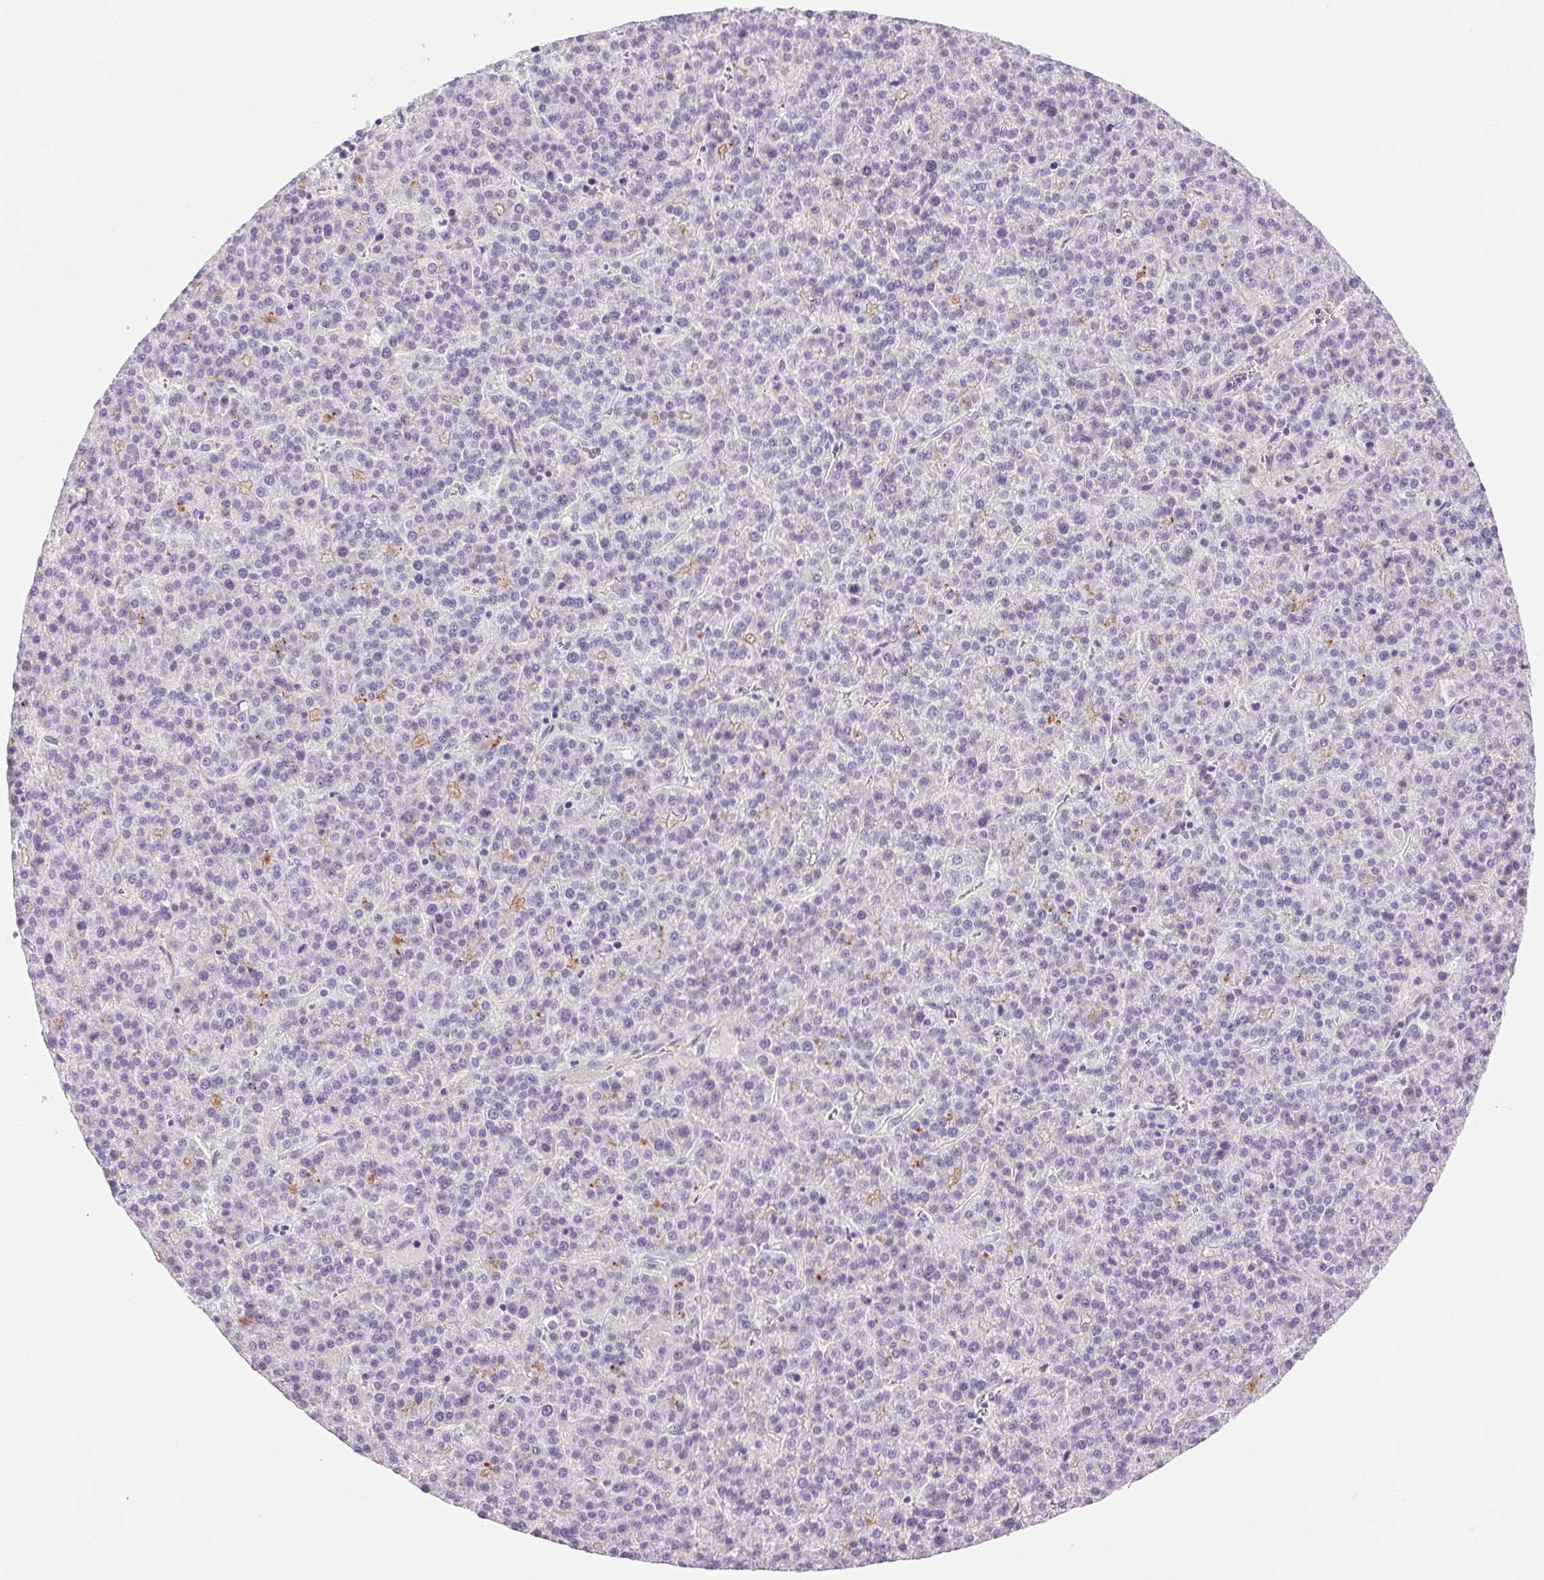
{"staining": {"intensity": "negative", "quantity": "none", "location": "none"}, "tissue": "liver cancer", "cell_type": "Tumor cells", "image_type": "cancer", "snomed": [{"axis": "morphology", "description": "Carcinoma, Hepatocellular, NOS"}, {"axis": "topography", "description": "Liver"}], "caption": "The micrograph displays no staining of tumor cells in liver cancer (hepatocellular carcinoma).", "gene": "IFIT1B", "patient": {"sex": "female", "age": 58}}